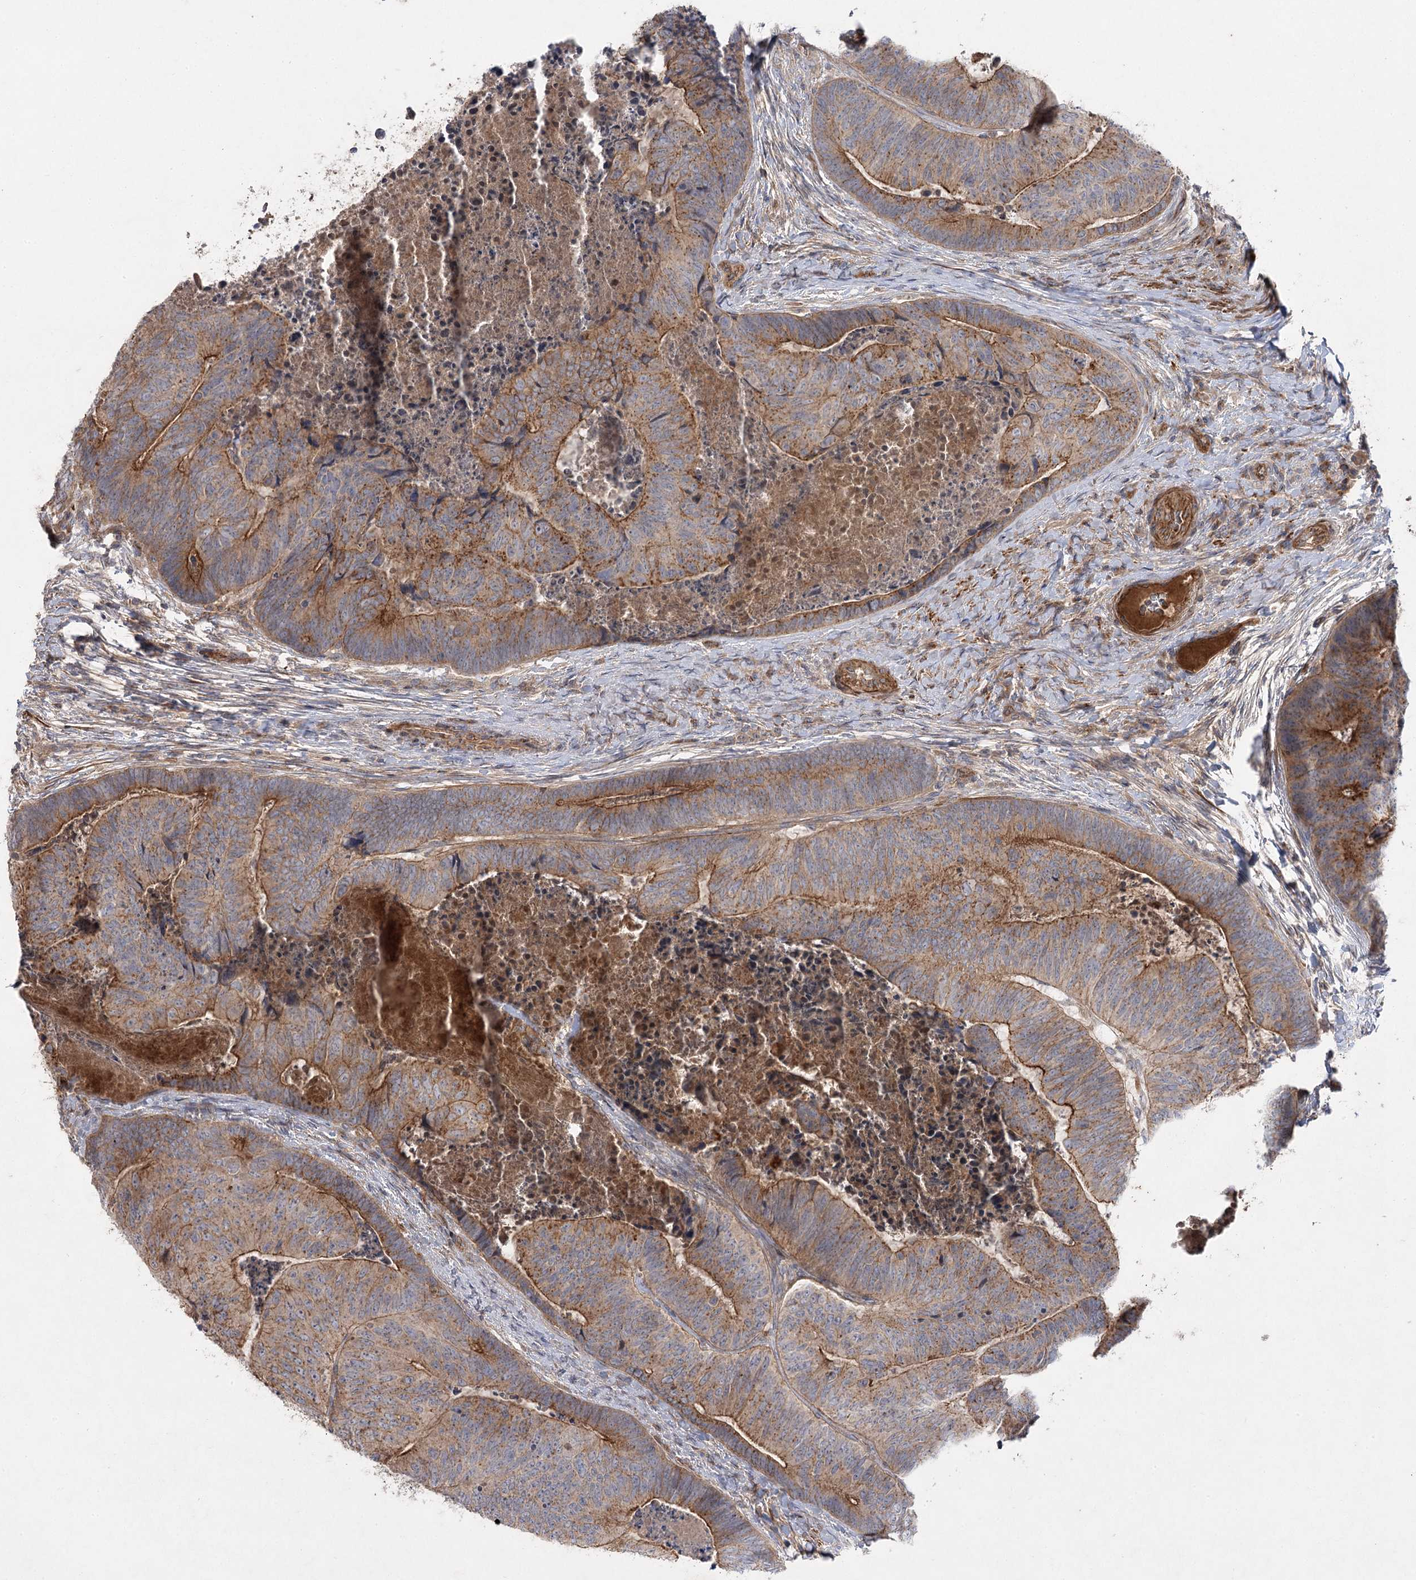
{"staining": {"intensity": "moderate", "quantity": ">75%", "location": "cytoplasmic/membranous"}, "tissue": "colorectal cancer", "cell_type": "Tumor cells", "image_type": "cancer", "snomed": [{"axis": "morphology", "description": "Adenocarcinoma, NOS"}, {"axis": "topography", "description": "Colon"}], "caption": "Moderate cytoplasmic/membranous staining is identified in approximately >75% of tumor cells in colorectal cancer (adenocarcinoma).", "gene": "KIAA0825", "patient": {"sex": "female", "age": 67}}